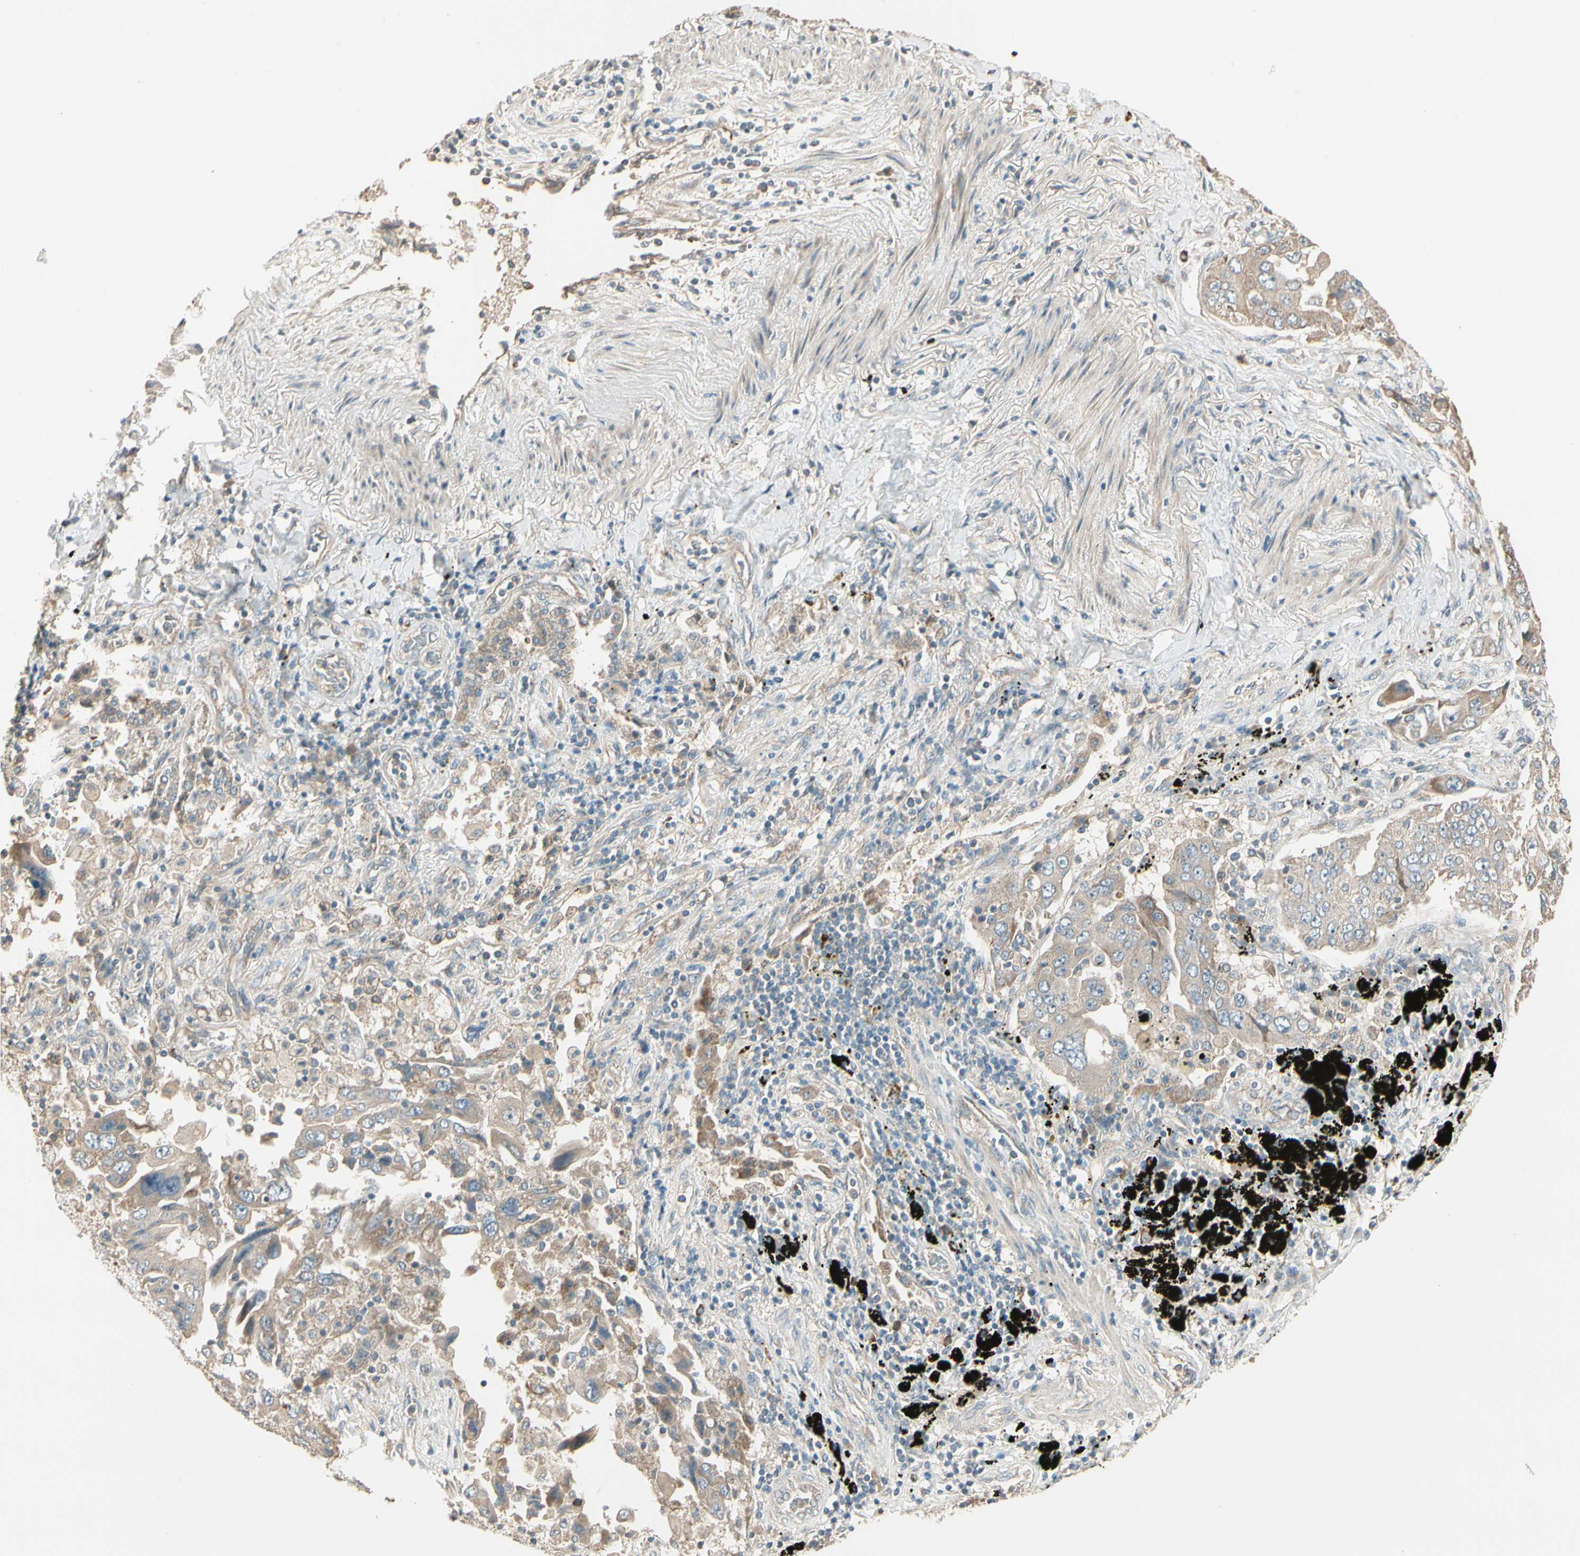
{"staining": {"intensity": "weak", "quantity": ">75%", "location": "cytoplasmic/membranous"}, "tissue": "lung cancer", "cell_type": "Tumor cells", "image_type": "cancer", "snomed": [{"axis": "morphology", "description": "Adenocarcinoma, NOS"}, {"axis": "topography", "description": "Lung"}], "caption": "The photomicrograph exhibits a brown stain indicating the presence of a protein in the cytoplasmic/membranous of tumor cells in adenocarcinoma (lung). (Brightfield microscopy of DAB IHC at high magnification).", "gene": "TNFRSF21", "patient": {"sex": "female", "age": 65}}